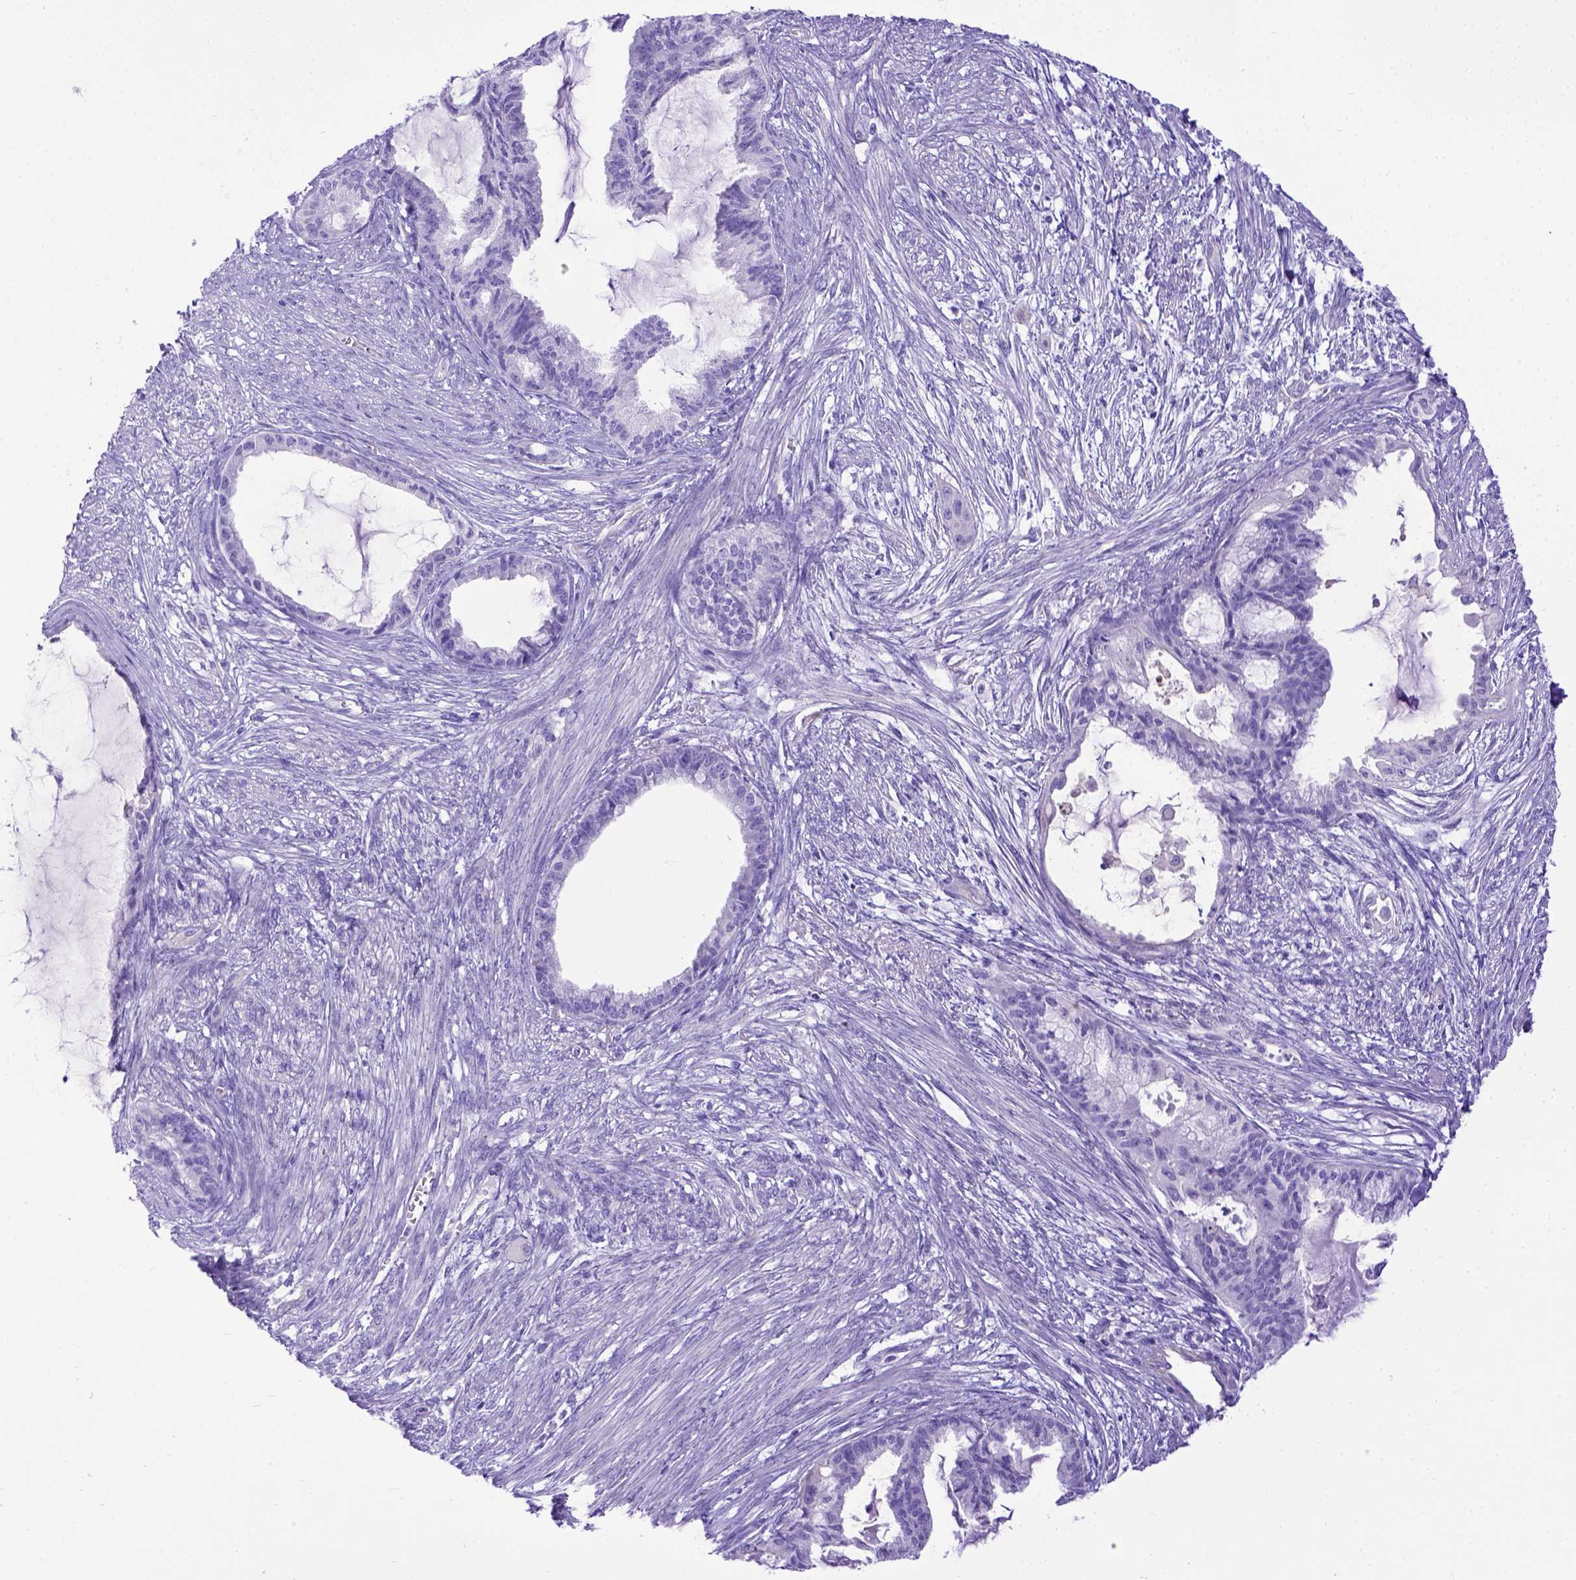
{"staining": {"intensity": "negative", "quantity": "none", "location": "none"}, "tissue": "endometrial cancer", "cell_type": "Tumor cells", "image_type": "cancer", "snomed": [{"axis": "morphology", "description": "Adenocarcinoma, NOS"}, {"axis": "topography", "description": "Endometrium"}], "caption": "High magnification brightfield microscopy of endometrial cancer (adenocarcinoma) stained with DAB (3,3'-diaminobenzidine) (brown) and counterstained with hematoxylin (blue): tumor cells show no significant staining.", "gene": "LRRC18", "patient": {"sex": "female", "age": 86}}